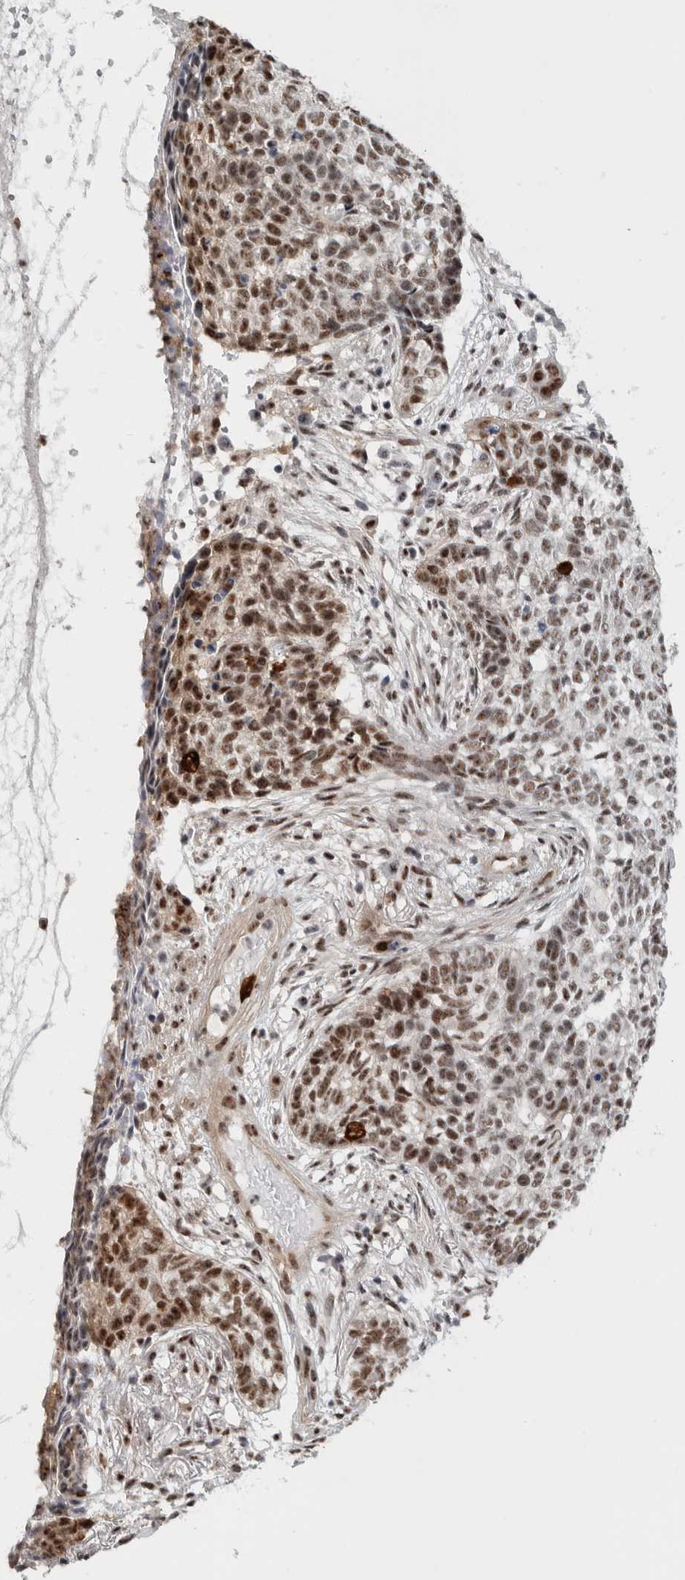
{"staining": {"intensity": "moderate", "quantity": ">75%", "location": "nuclear"}, "tissue": "skin cancer", "cell_type": "Tumor cells", "image_type": "cancer", "snomed": [{"axis": "morphology", "description": "Basal cell carcinoma"}, {"axis": "topography", "description": "Skin"}], "caption": "Moderate nuclear staining for a protein is present in about >75% of tumor cells of skin cancer (basal cell carcinoma) using immunohistochemistry (IHC).", "gene": "MKNK1", "patient": {"sex": "male", "age": 85}}